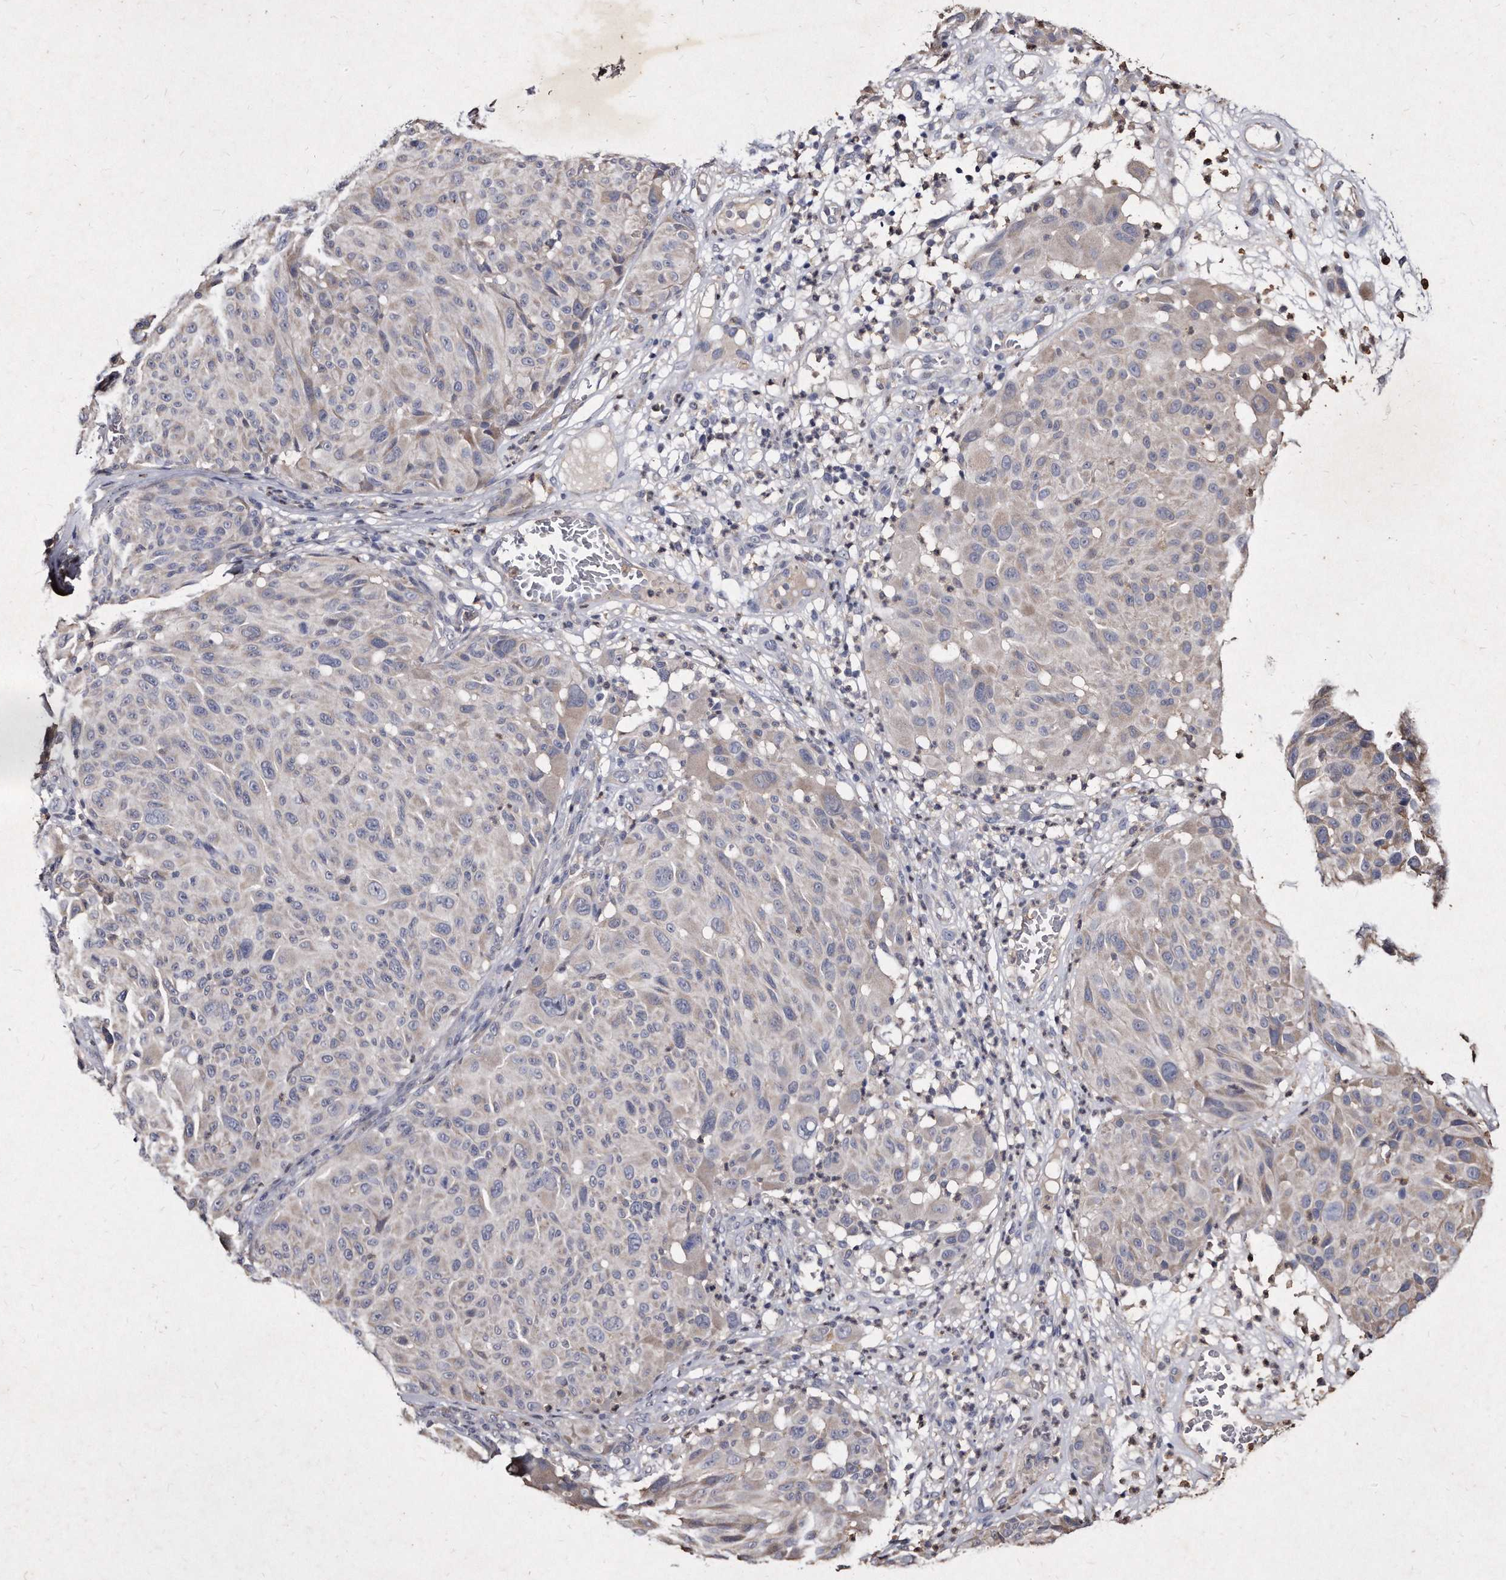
{"staining": {"intensity": "negative", "quantity": "none", "location": "none"}, "tissue": "melanoma", "cell_type": "Tumor cells", "image_type": "cancer", "snomed": [{"axis": "morphology", "description": "Malignant melanoma, NOS"}, {"axis": "topography", "description": "Skin"}], "caption": "High power microscopy histopathology image of an immunohistochemistry (IHC) photomicrograph of malignant melanoma, revealing no significant expression in tumor cells.", "gene": "KLHDC3", "patient": {"sex": "male", "age": 83}}